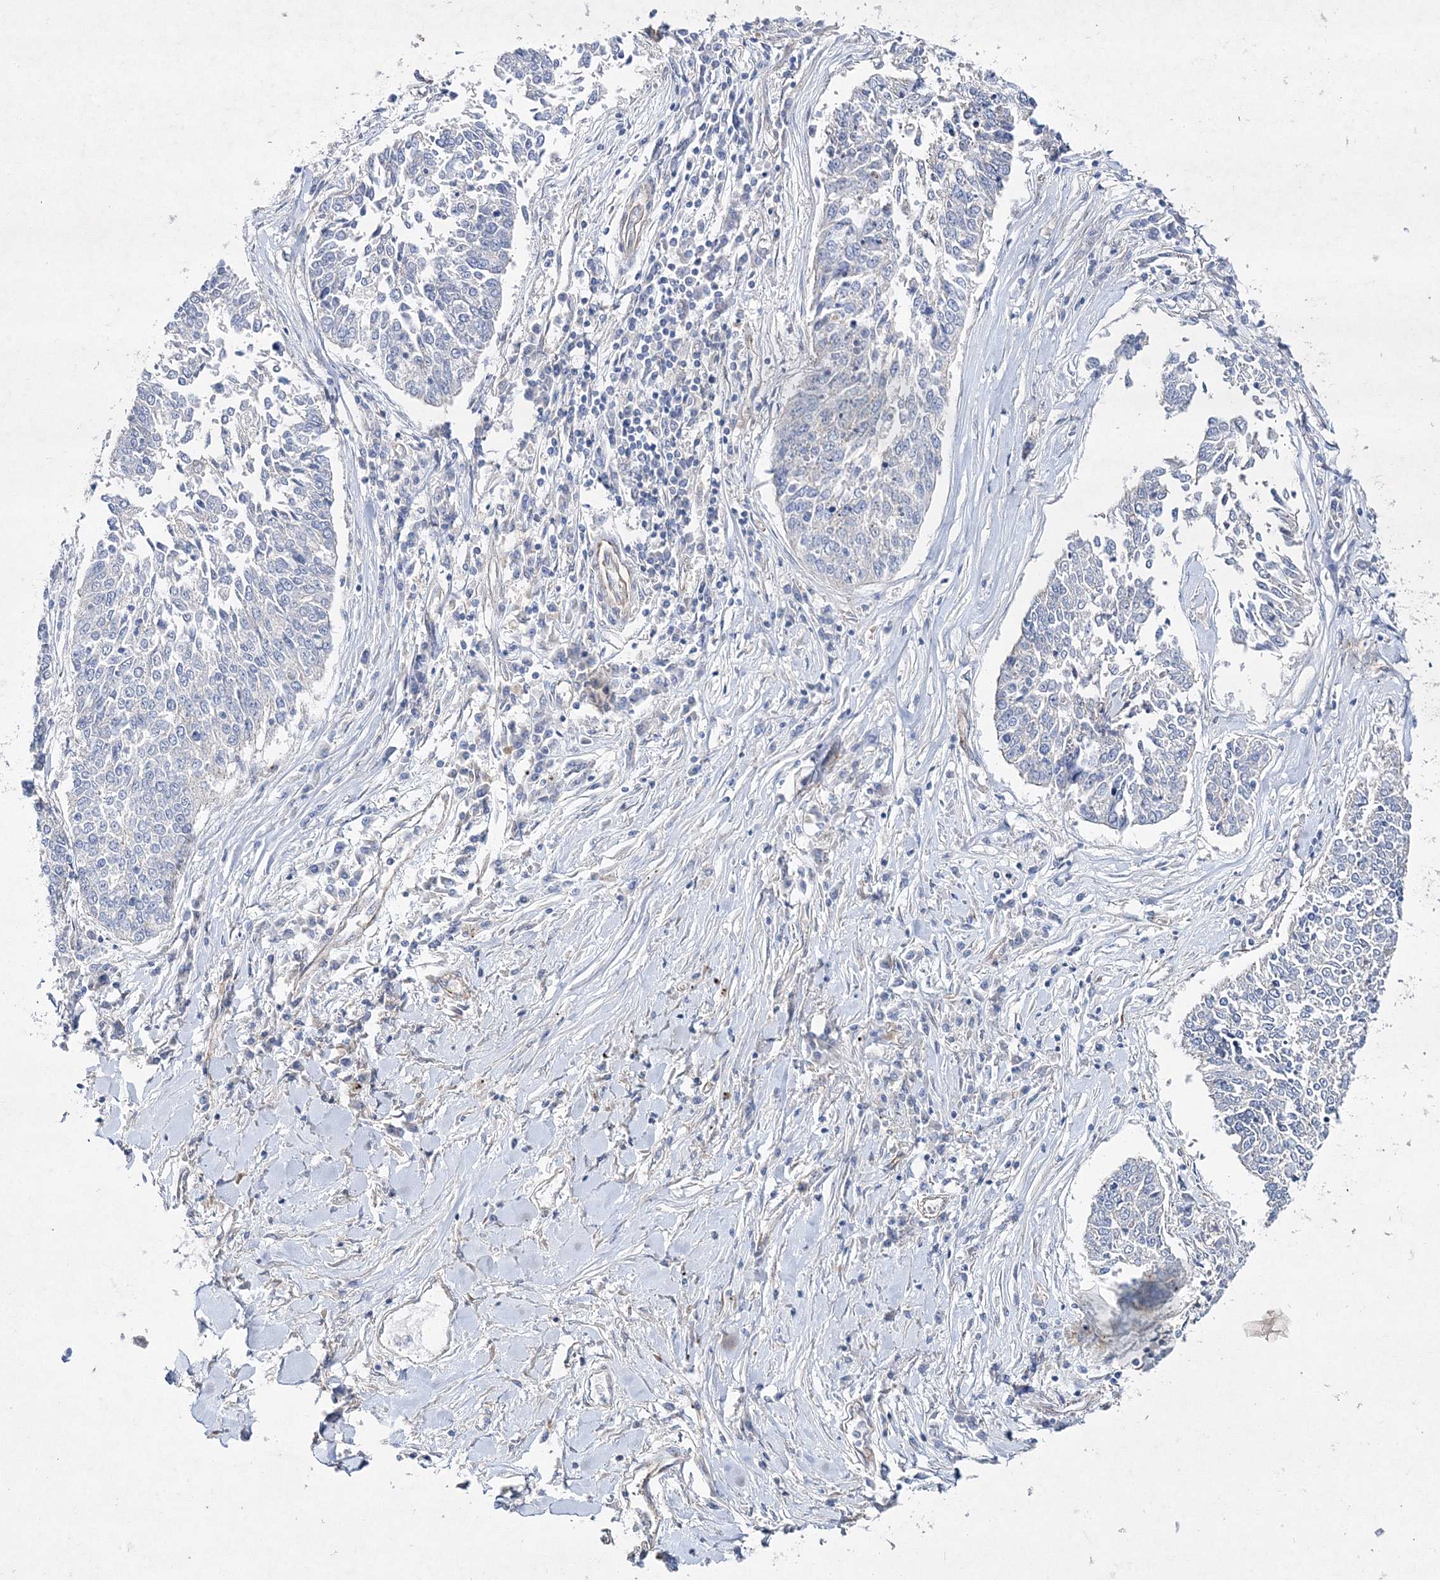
{"staining": {"intensity": "negative", "quantity": "none", "location": "none"}, "tissue": "lung cancer", "cell_type": "Tumor cells", "image_type": "cancer", "snomed": [{"axis": "morphology", "description": "Normal tissue, NOS"}, {"axis": "morphology", "description": "Squamous cell carcinoma, NOS"}, {"axis": "topography", "description": "Cartilage tissue"}, {"axis": "topography", "description": "Bronchus"}, {"axis": "topography", "description": "Lung"}, {"axis": "topography", "description": "Peripheral nerve tissue"}], "caption": "A histopathology image of human squamous cell carcinoma (lung) is negative for staining in tumor cells. (DAB immunohistochemistry (IHC), high magnification).", "gene": "NAA40", "patient": {"sex": "female", "age": 49}}